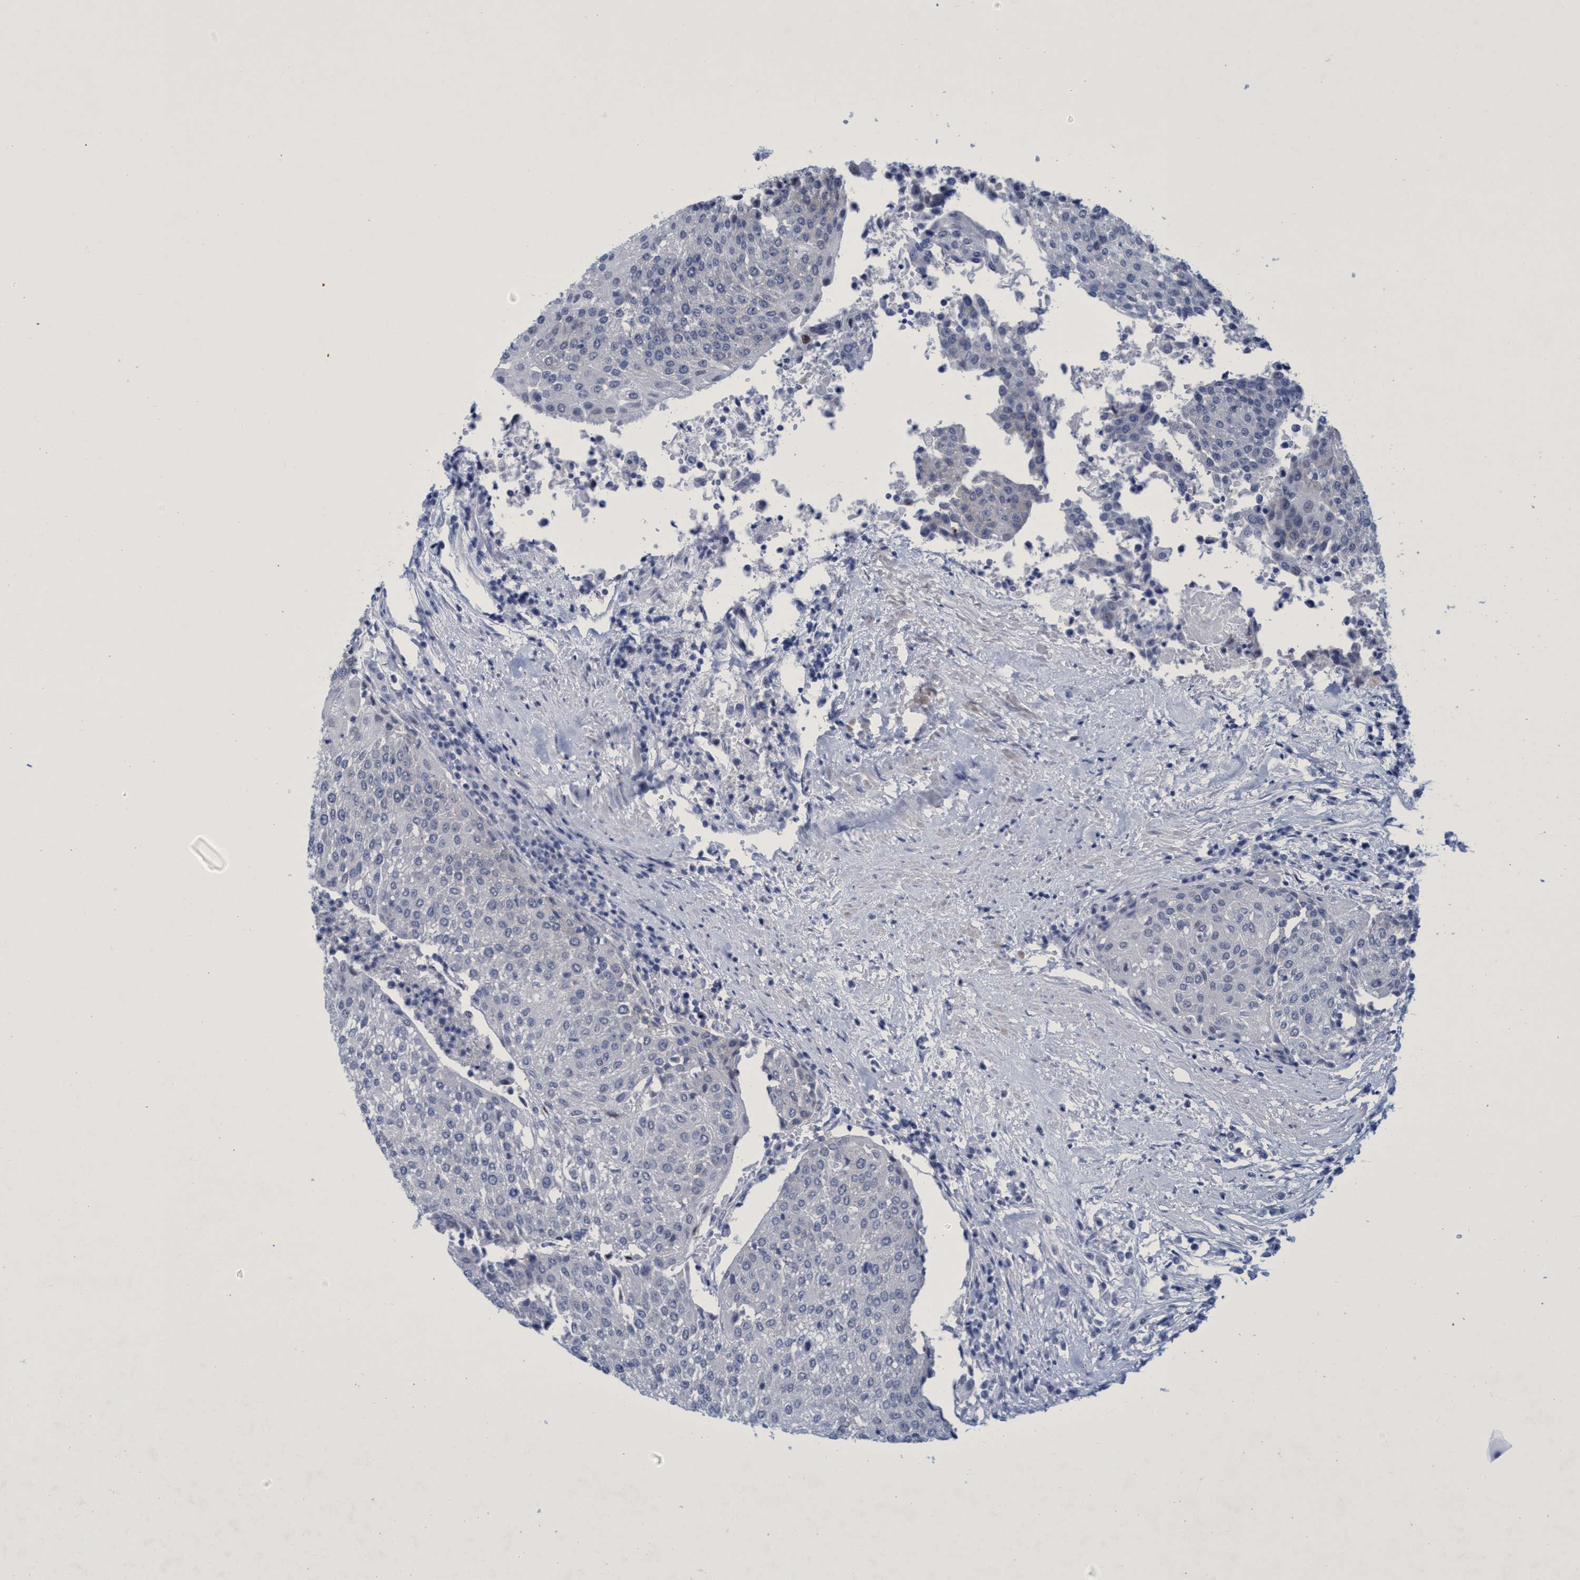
{"staining": {"intensity": "negative", "quantity": "none", "location": "none"}, "tissue": "urothelial cancer", "cell_type": "Tumor cells", "image_type": "cancer", "snomed": [{"axis": "morphology", "description": "Urothelial carcinoma, High grade"}, {"axis": "topography", "description": "Urinary bladder"}], "caption": "Tumor cells show no significant protein positivity in high-grade urothelial carcinoma.", "gene": "R3HCC1", "patient": {"sex": "female", "age": 85}}